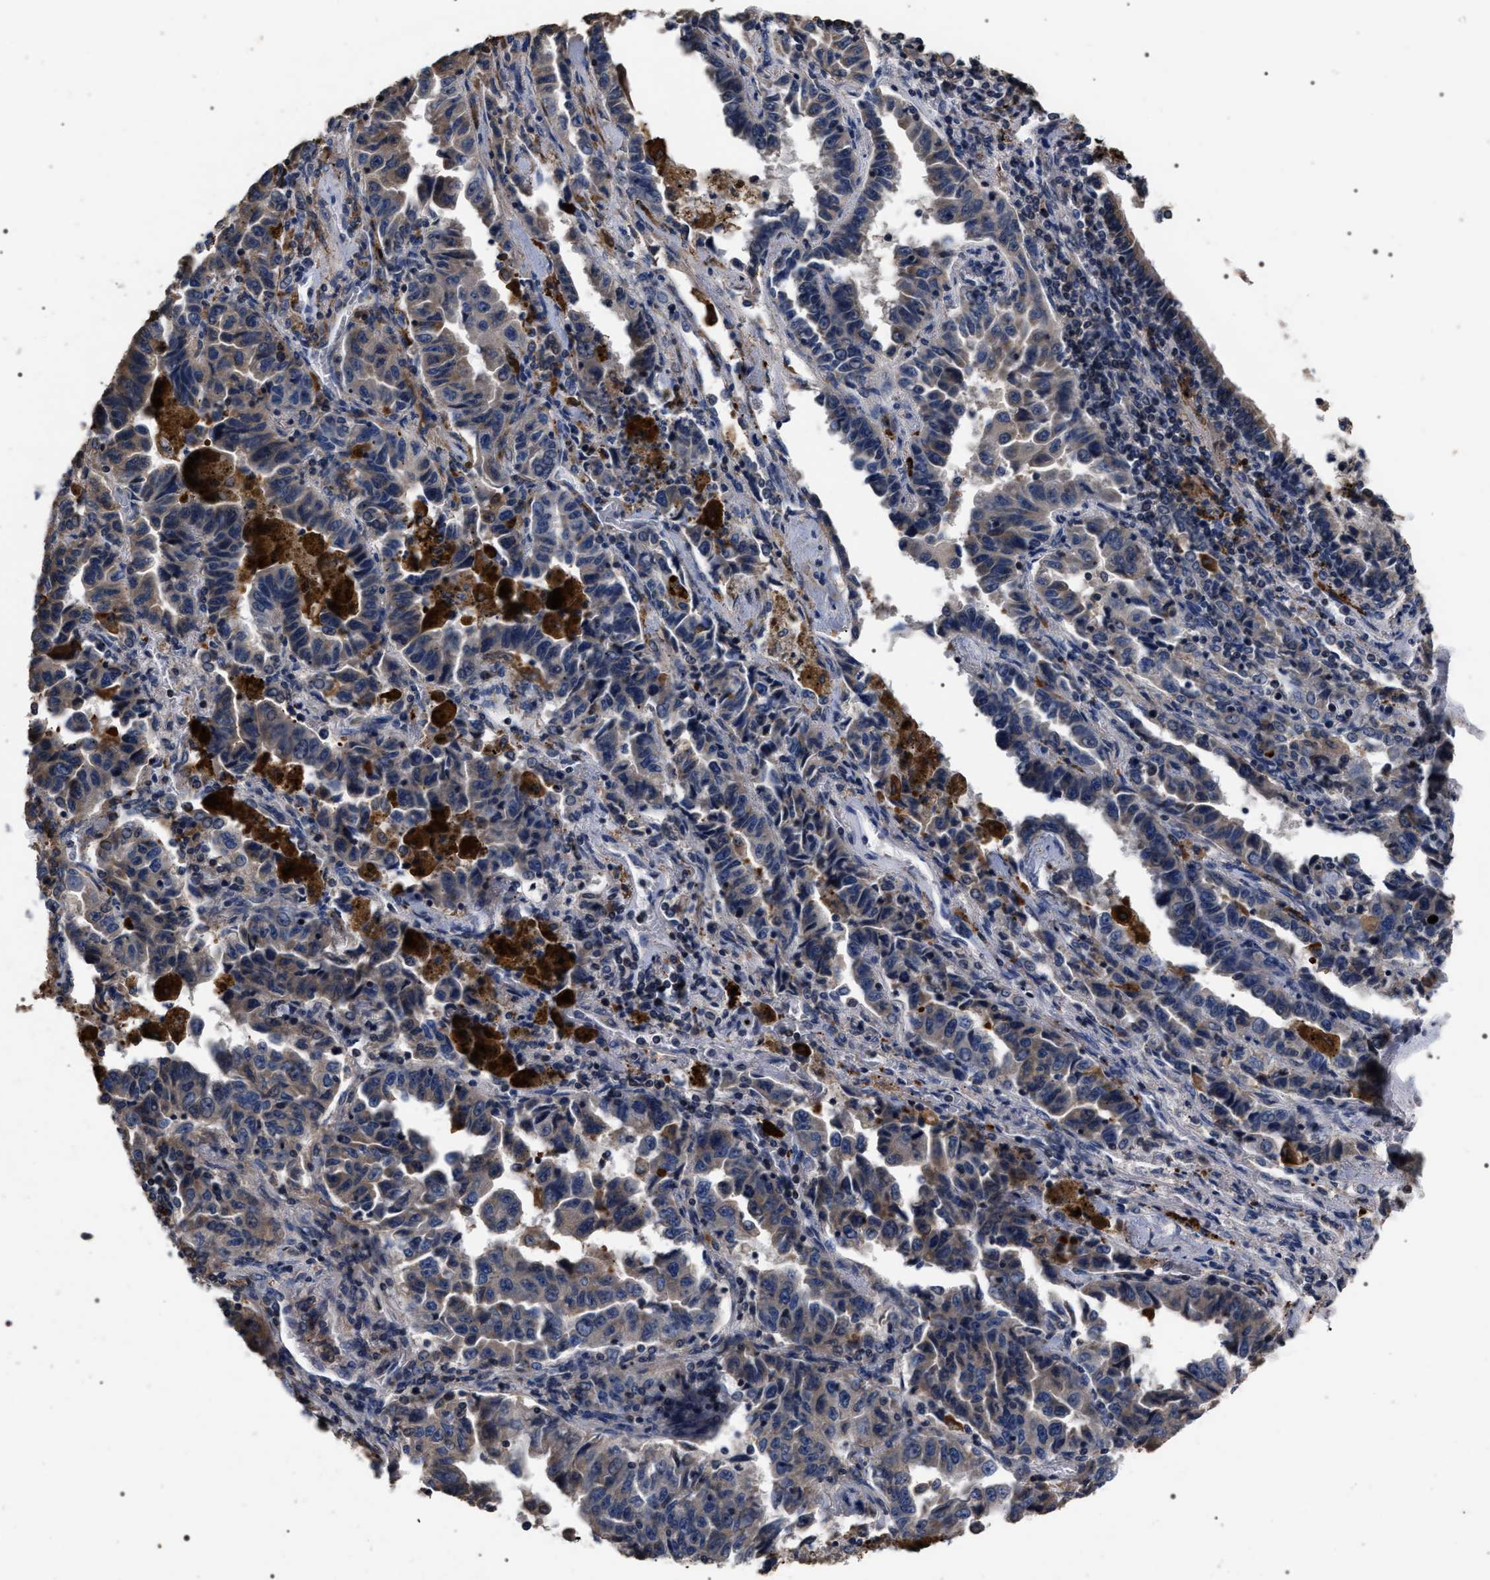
{"staining": {"intensity": "weak", "quantity": ">75%", "location": "cytoplasmic/membranous"}, "tissue": "lung cancer", "cell_type": "Tumor cells", "image_type": "cancer", "snomed": [{"axis": "morphology", "description": "Adenocarcinoma, NOS"}, {"axis": "topography", "description": "Lung"}], "caption": "Immunohistochemistry (IHC) (DAB (3,3'-diaminobenzidine)) staining of human lung adenocarcinoma demonstrates weak cytoplasmic/membranous protein staining in approximately >75% of tumor cells.", "gene": "UPF3A", "patient": {"sex": "female", "age": 51}}